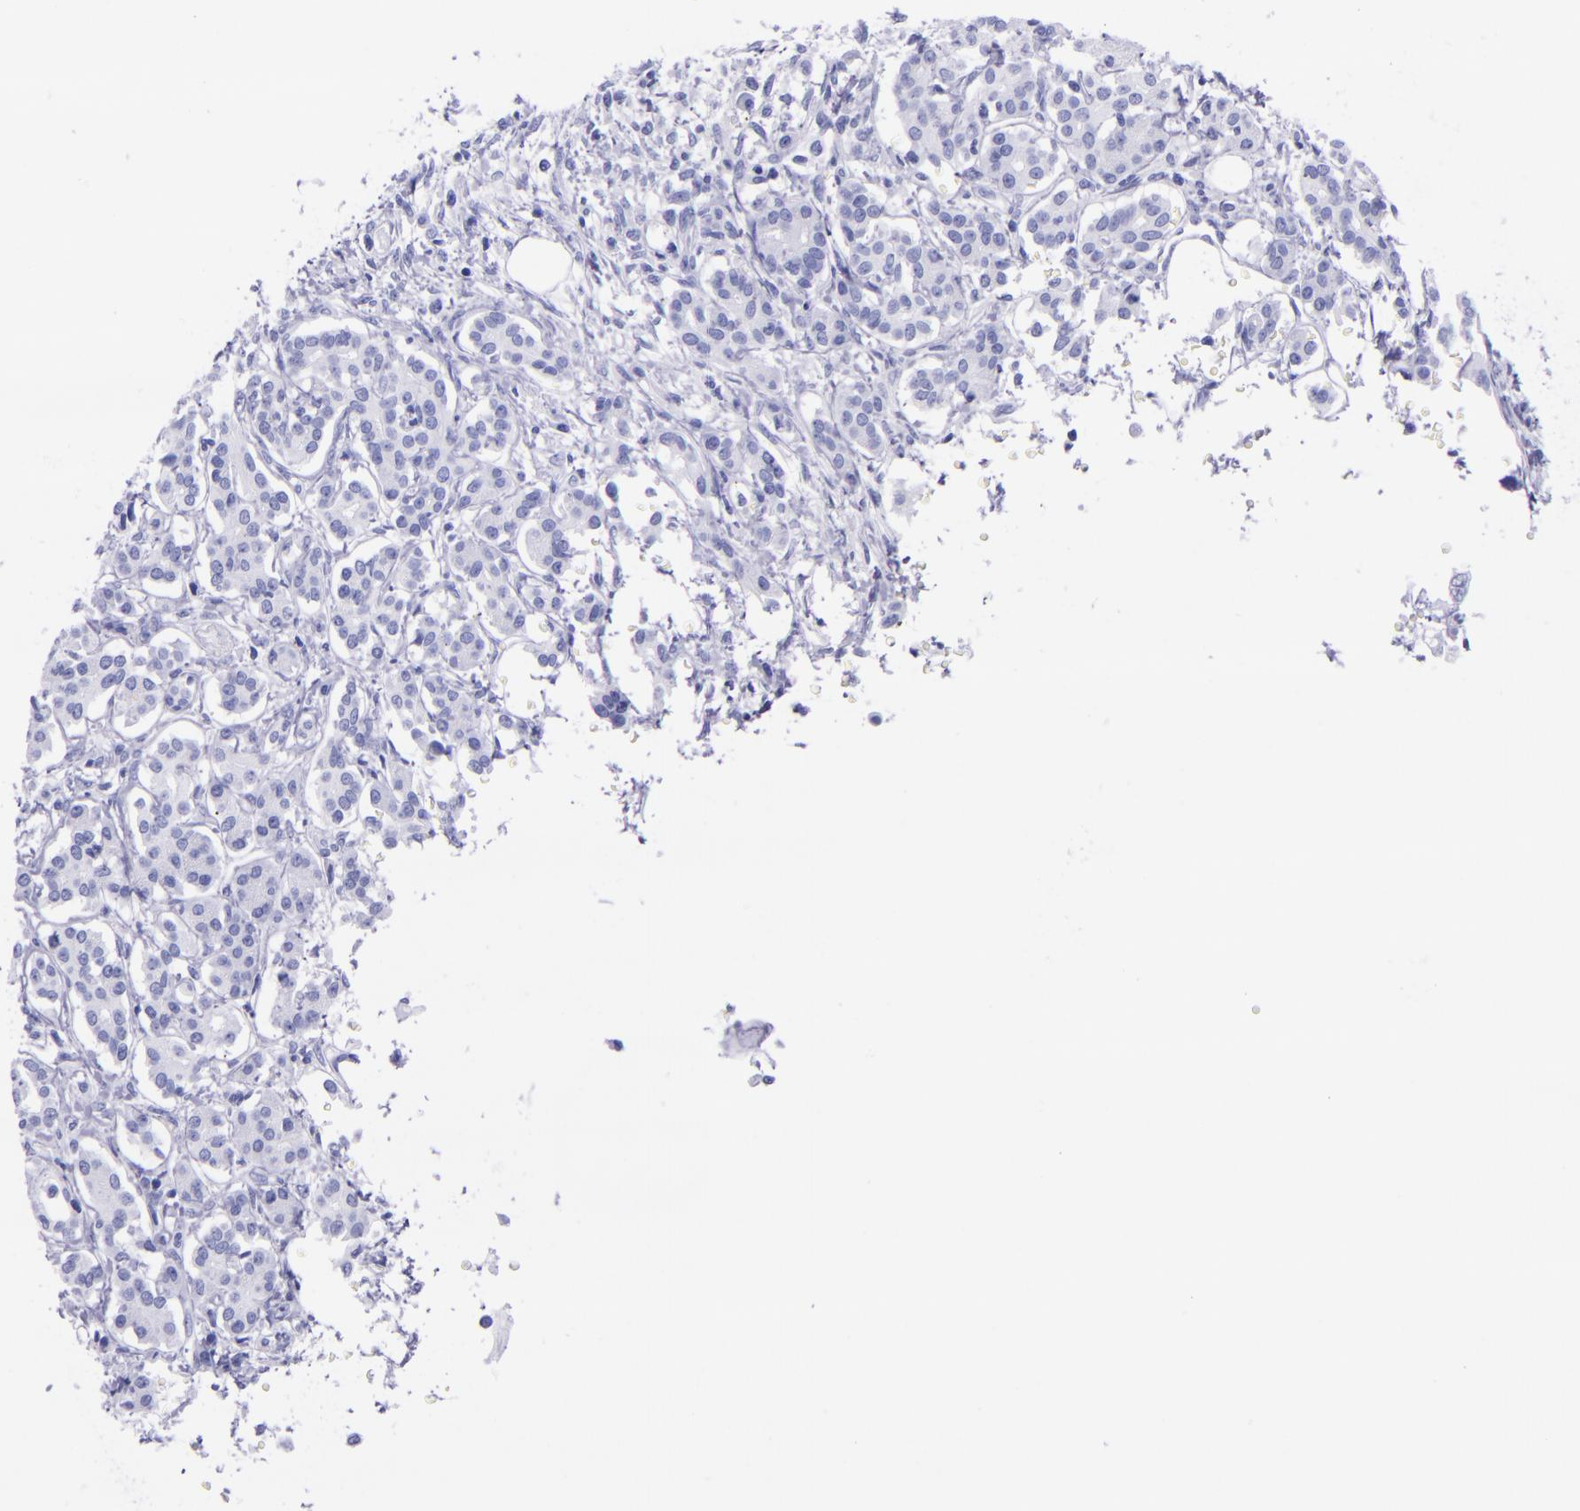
{"staining": {"intensity": "negative", "quantity": "none", "location": "none"}, "tissue": "pancreatic cancer", "cell_type": "Tumor cells", "image_type": "cancer", "snomed": [{"axis": "morphology", "description": "Normal tissue, NOS"}, {"axis": "topography", "description": "Pancreas"}], "caption": "DAB (3,3'-diaminobenzidine) immunohistochemical staining of human pancreatic cancer demonstrates no significant expression in tumor cells.", "gene": "MBP", "patient": {"sex": "male", "age": 42}}